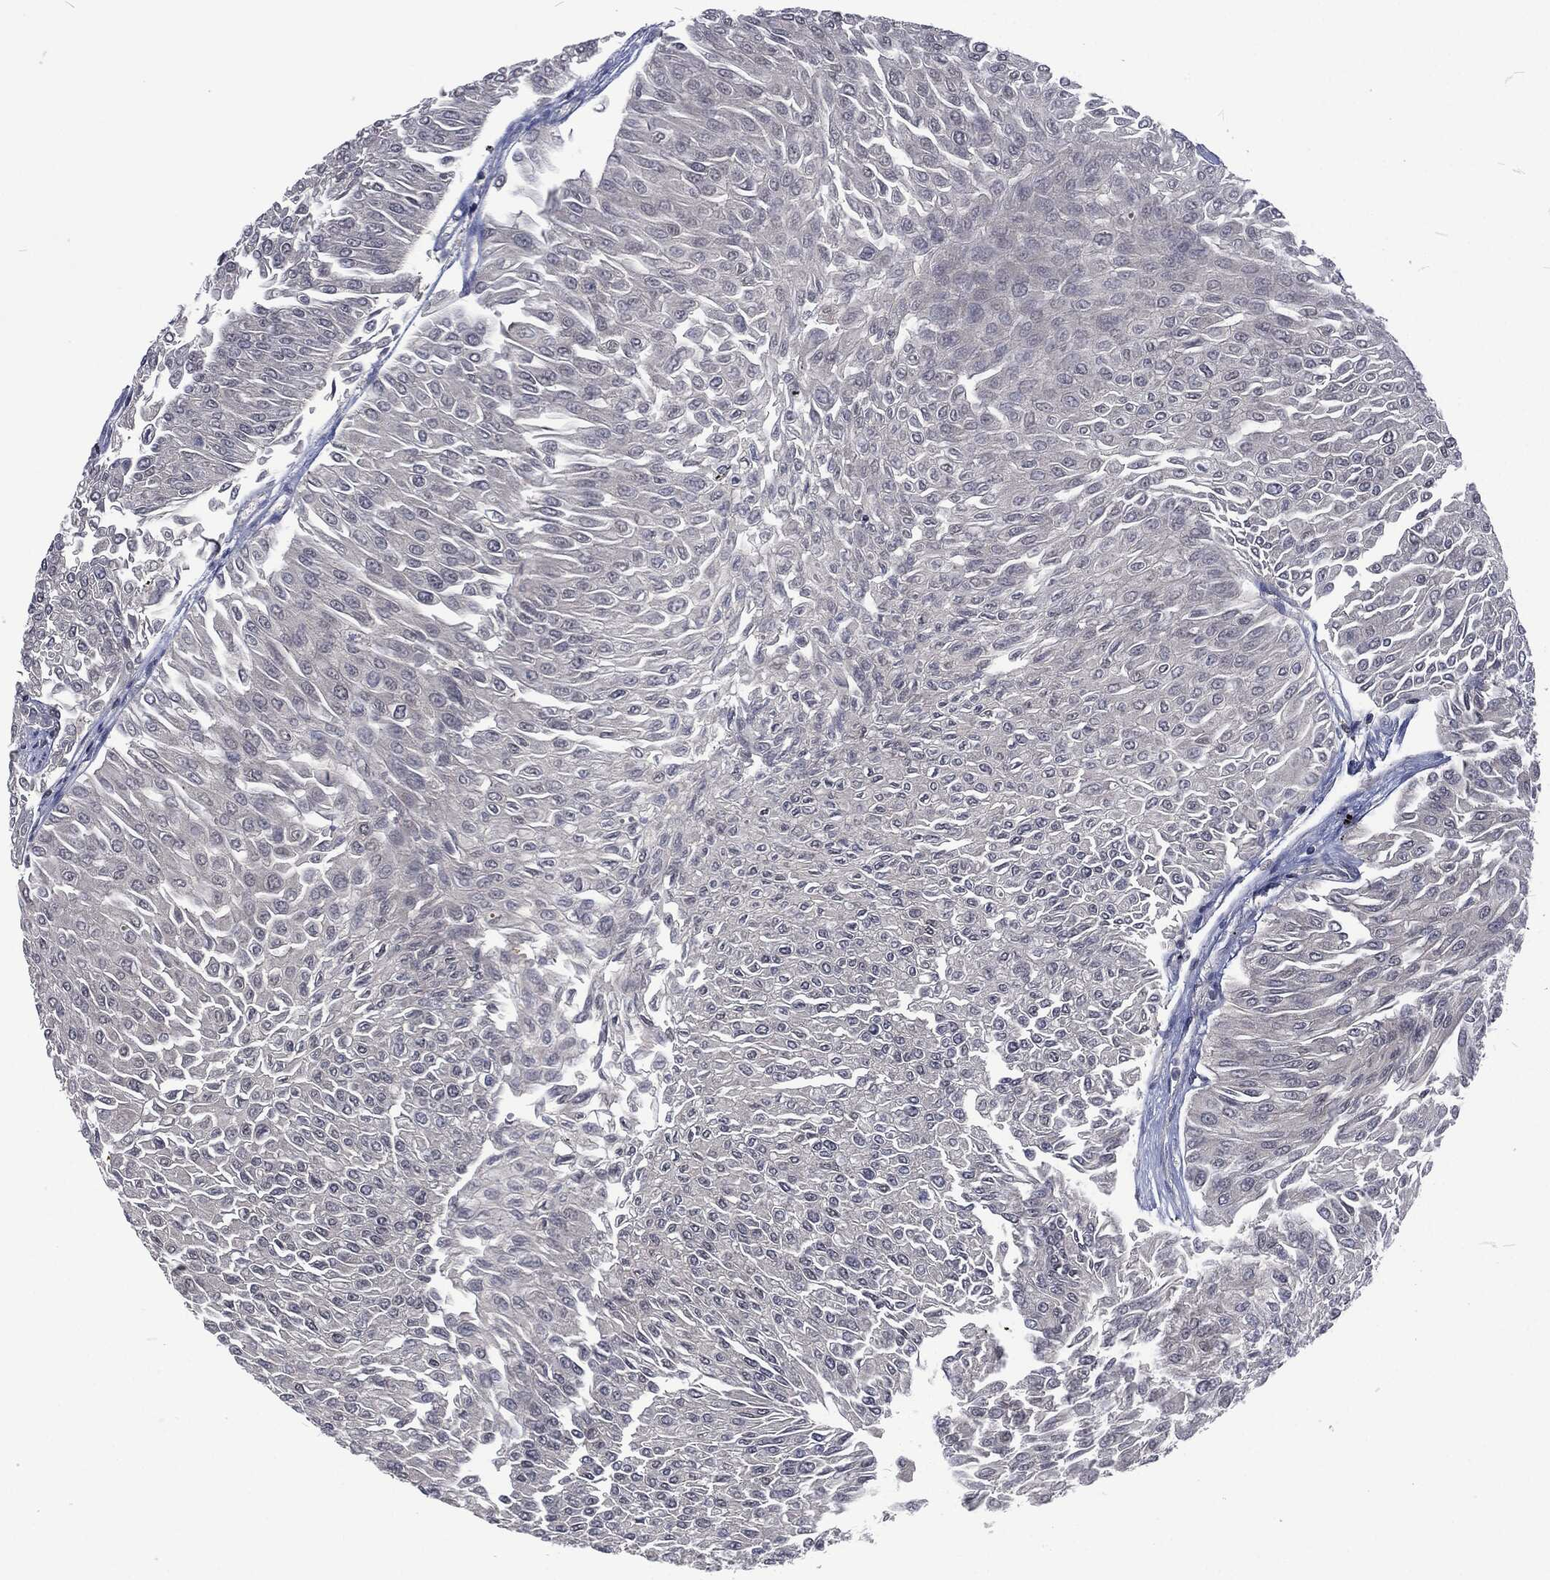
{"staining": {"intensity": "weak", "quantity": "<25%", "location": "cytoplasmic/membranous"}, "tissue": "urothelial cancer", "cell_type": "Tumor cells", "image_type": "cancer", "snomed": [{"axis": "morphology", "description": "Urothelial carcinoma, Low grade"}, {"axis": "topography", "description": "Urinary bladder"}], "caption": "IHC of low-grade urothelial carcinoma demonstrates no expression in tumor cells.", "gene": "DCPS", "patient": {"sex": "male", "age": 67}}